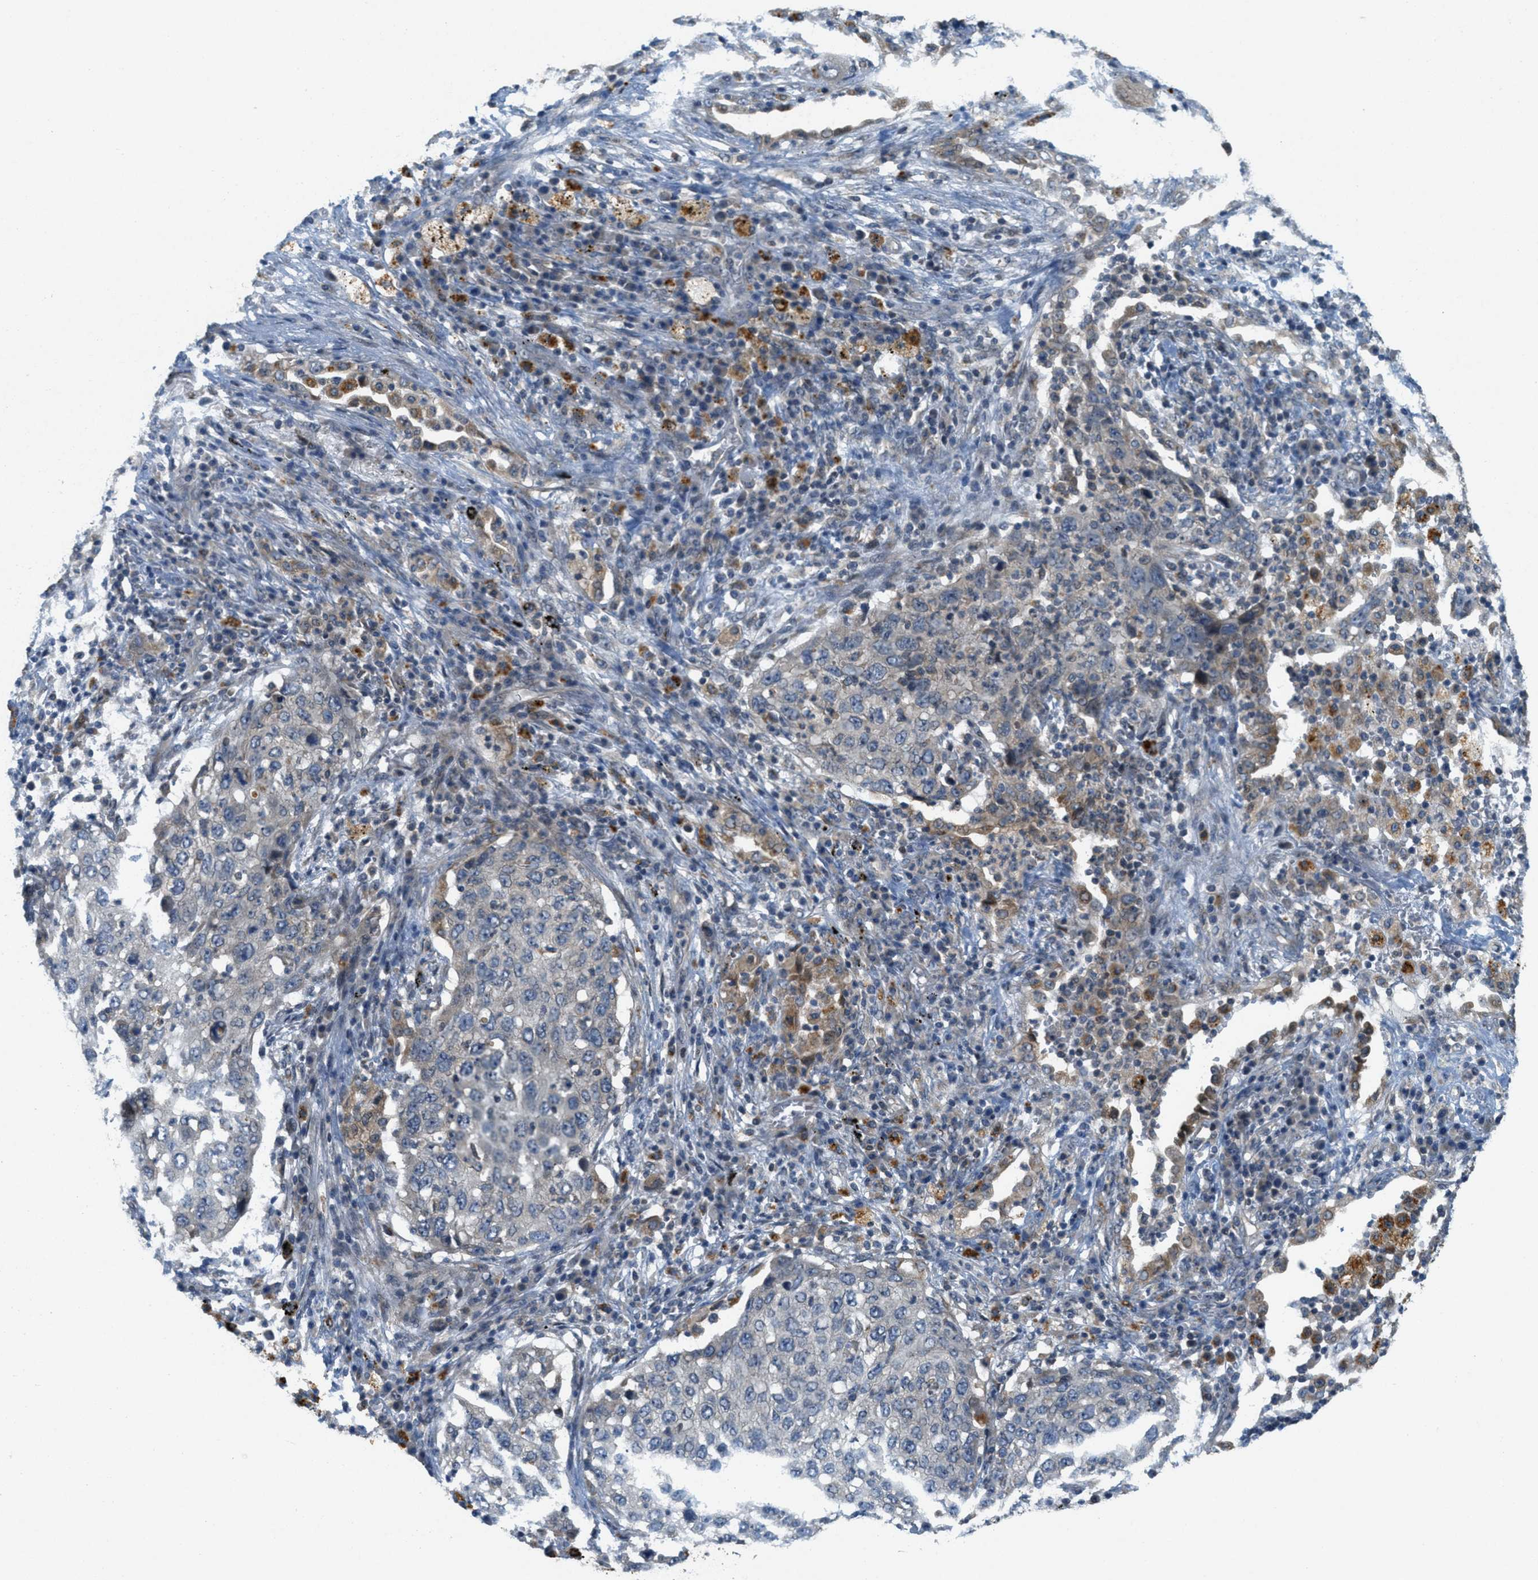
{"staining": {"intensity": "weak", "quantity": "<25%", "location": "cytoplasmic/membranous"}, "tissue": "lung cancer", "cell_type": "Tumor cells", "image_type": "cancer", "snomed": [{"axis": "morphology", "description": "Squamous cell carcinoma, NOS"}, {"axis": "topography", "description": "Lung"}], "caption": "A photomicrograph of lung cancer stained for a protein shows no brown staining in tumor cells. (DAB (3,3'-diaminobenzidine) immunohistochemistry (IHC) with hematoxylin counter stain).", "gene": "SIGMAR1", "patient": {"sex": "female", "age": 63}}